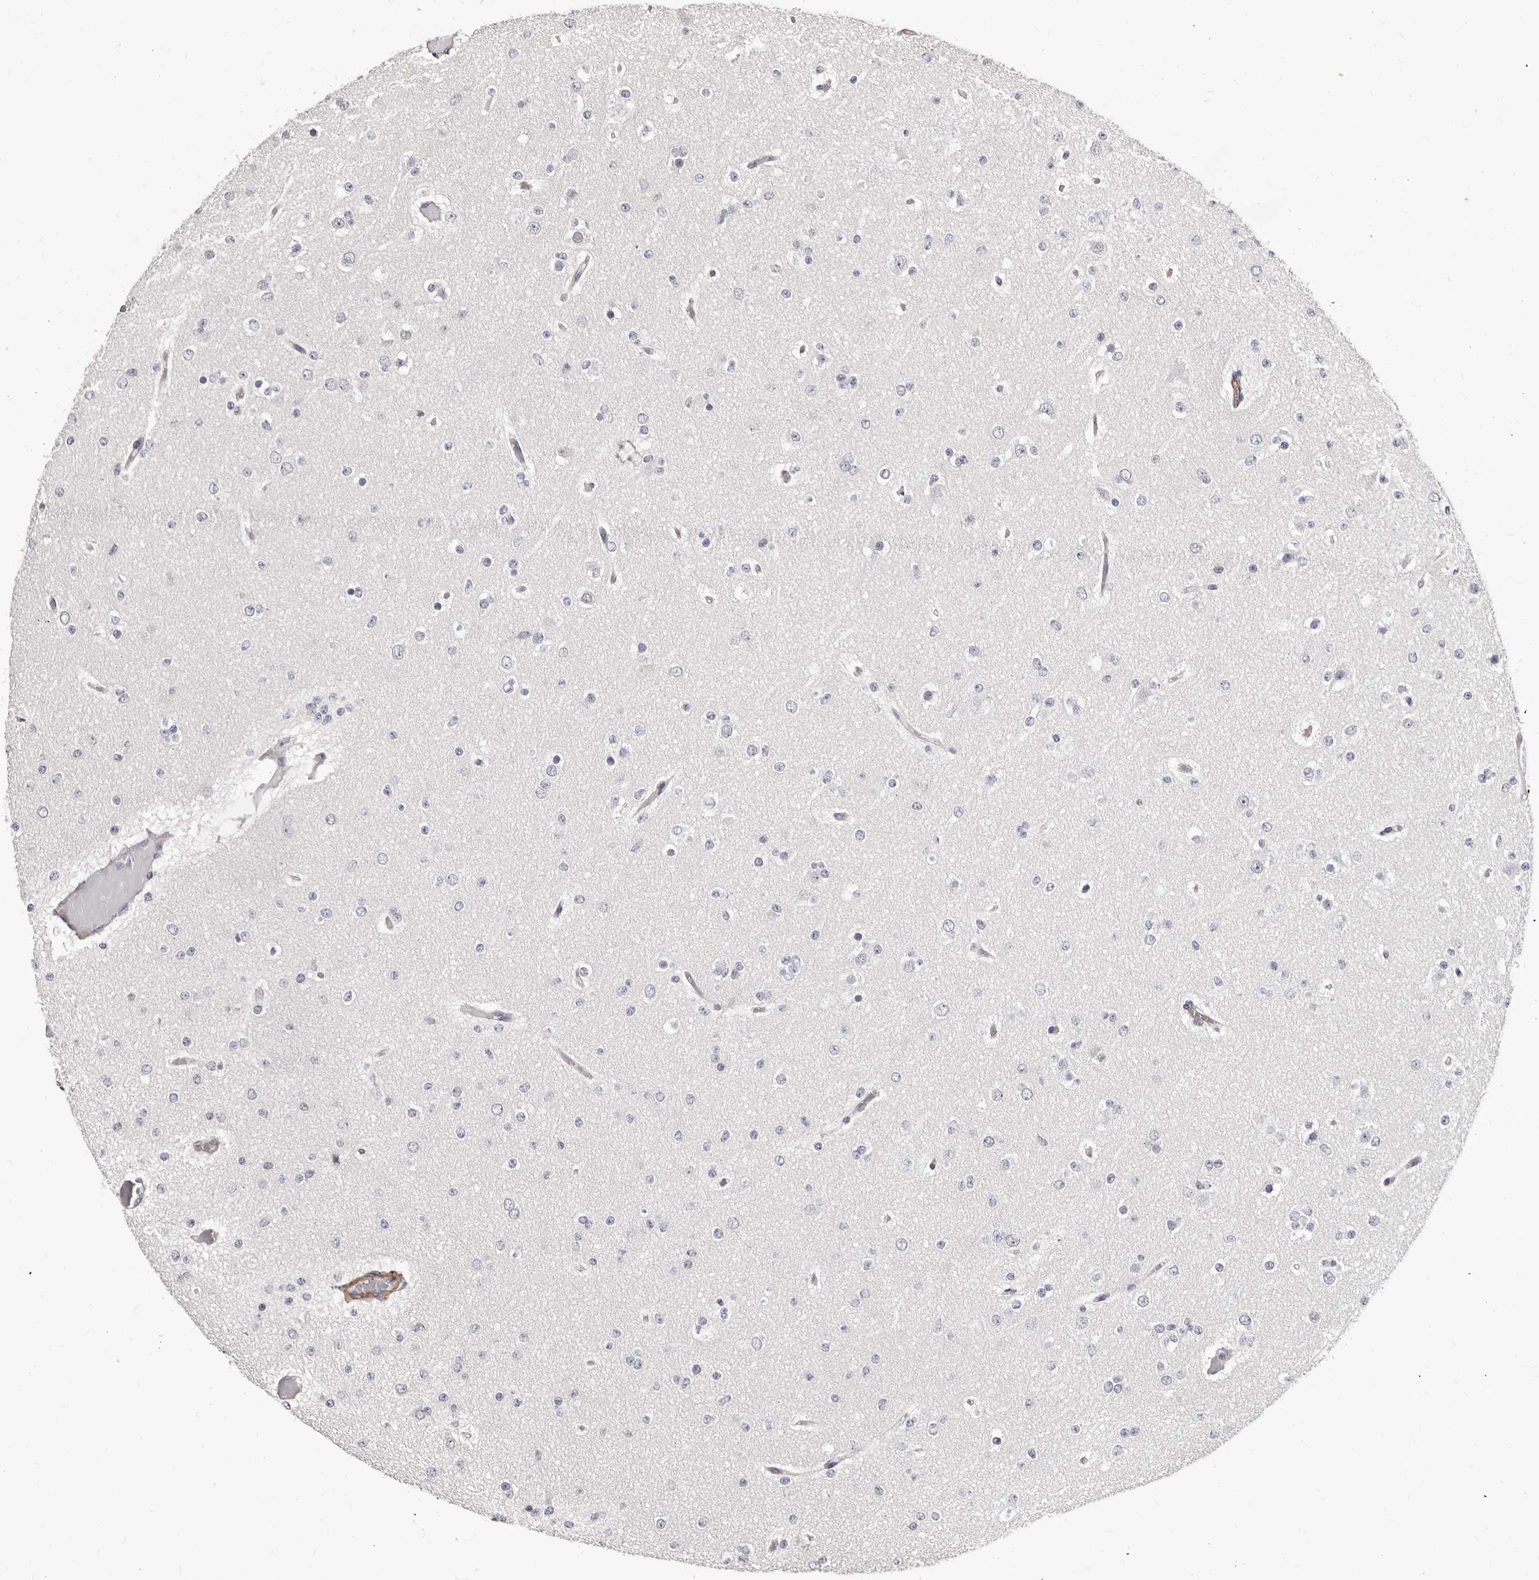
{"staining": {"intensity": "negative", "quantity": "none", "location": "none"}, "tissue": "glioma", "cell_type": "Tumor cells", "image_type": "cancer", "snomed": [{"axis": "morphology", "description": "Glioma, malignant, Low grade"}, {"axis": "topography", "description": "Brain"}], "caption": "A micrograph of human malignant low-grade glioma is negative for staining in tumor cells.", "gene": "NIBAN1", "patient": {"sex": "female", "age": 22}}